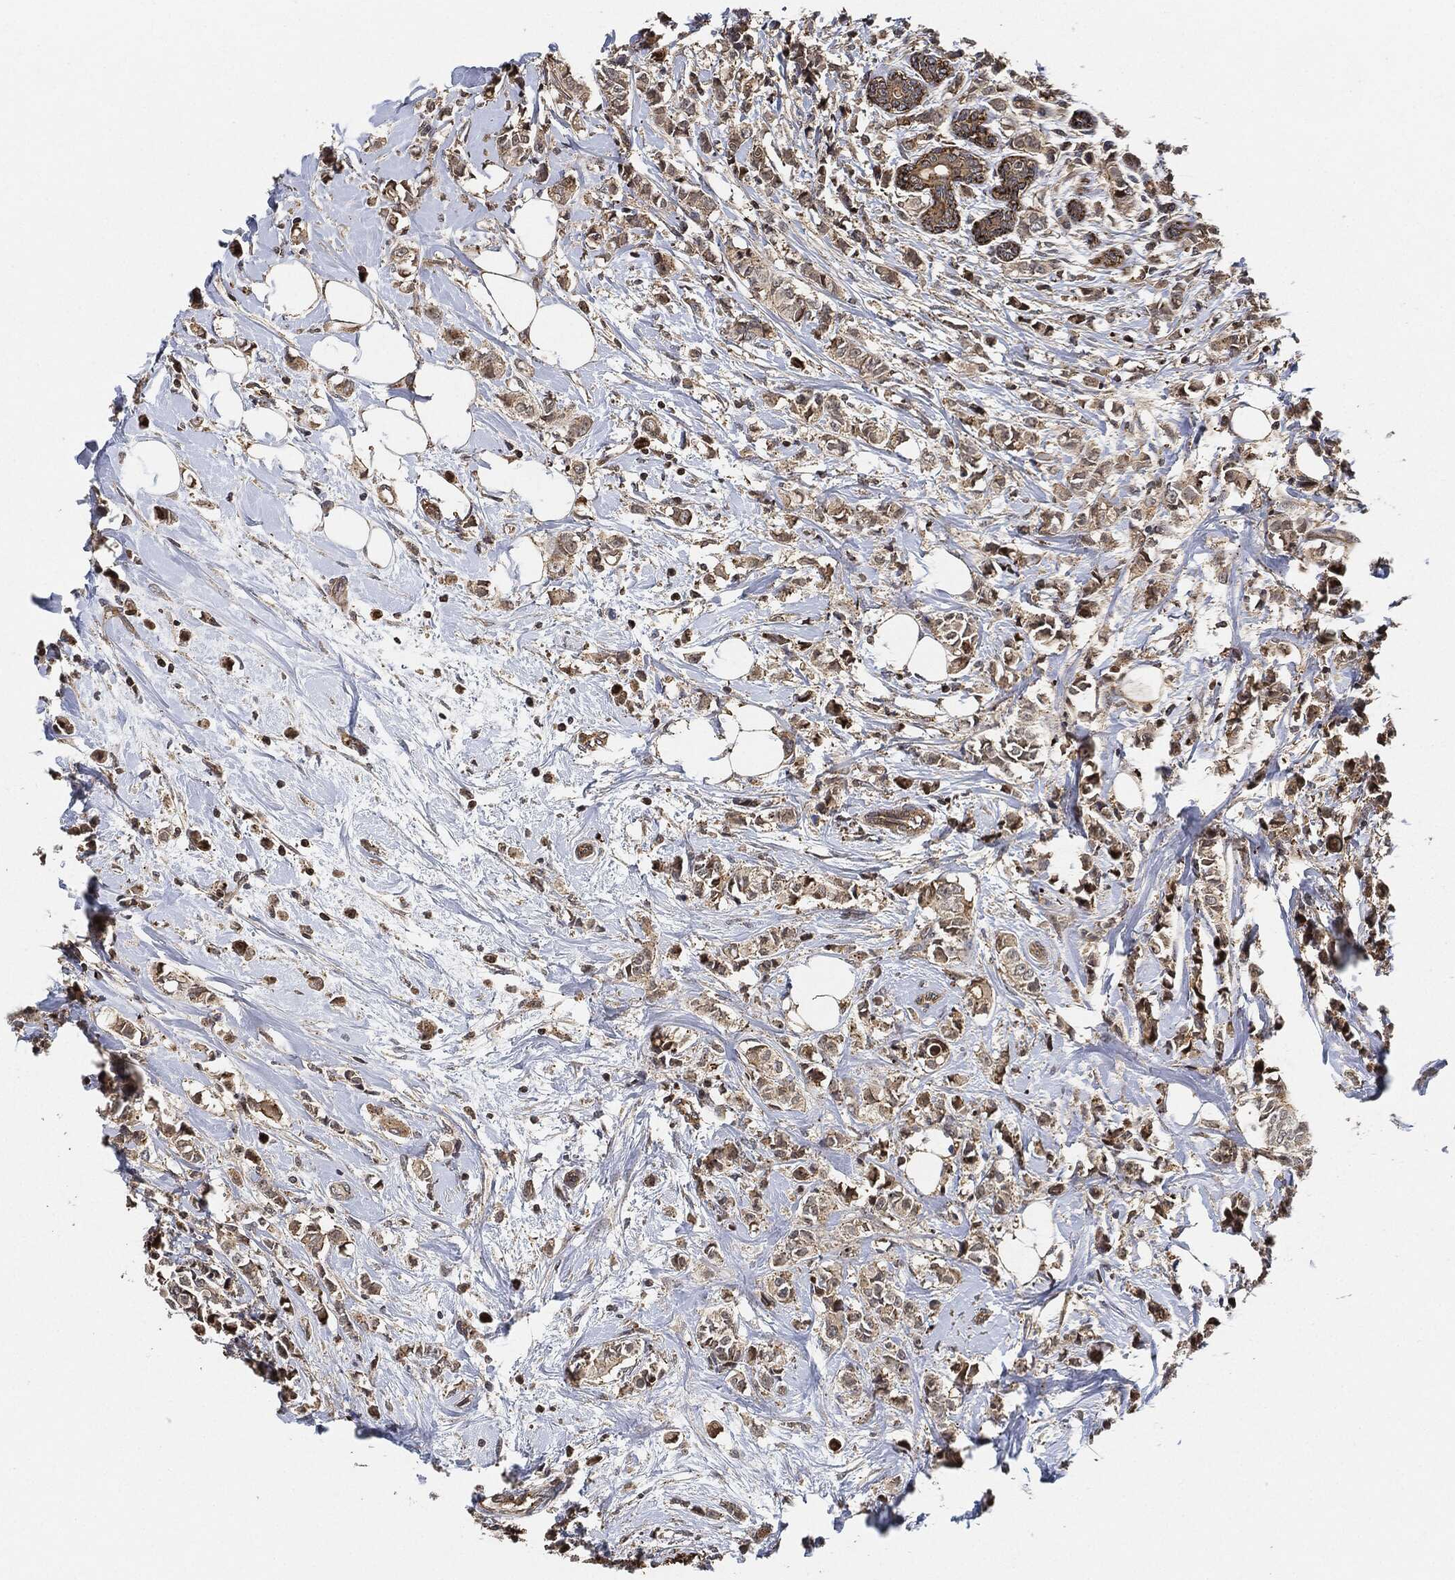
{"staining": {"intensity": "weak", "quantity": ">75%", "location": "cytoplasmic/membranous"}, "tissue": "breast cancer", "cell_type": "Tumor cells", "image_type": "cancer", "snomed": [{"axis": "morphology", "description": "Normal tissue, NOS"}, {"axis": "morphology", "description": "Duct carcinoma"}, {"axis": "topography", "description": "Breast"}], "caption": "A brown stain highlights weak cytoplasmic/membranous expression of a protein in infiltrating ductal carcinoma (breast) tumor cells. The protein of interest is stained brown, and the nuclei are stained in blue (DAB (3,3'-diaminobenzidine) IHC with brightfield microscopy, high magnification).", "gene": "MAP3K3", "patient": {"sex": "female", "age": 44}}